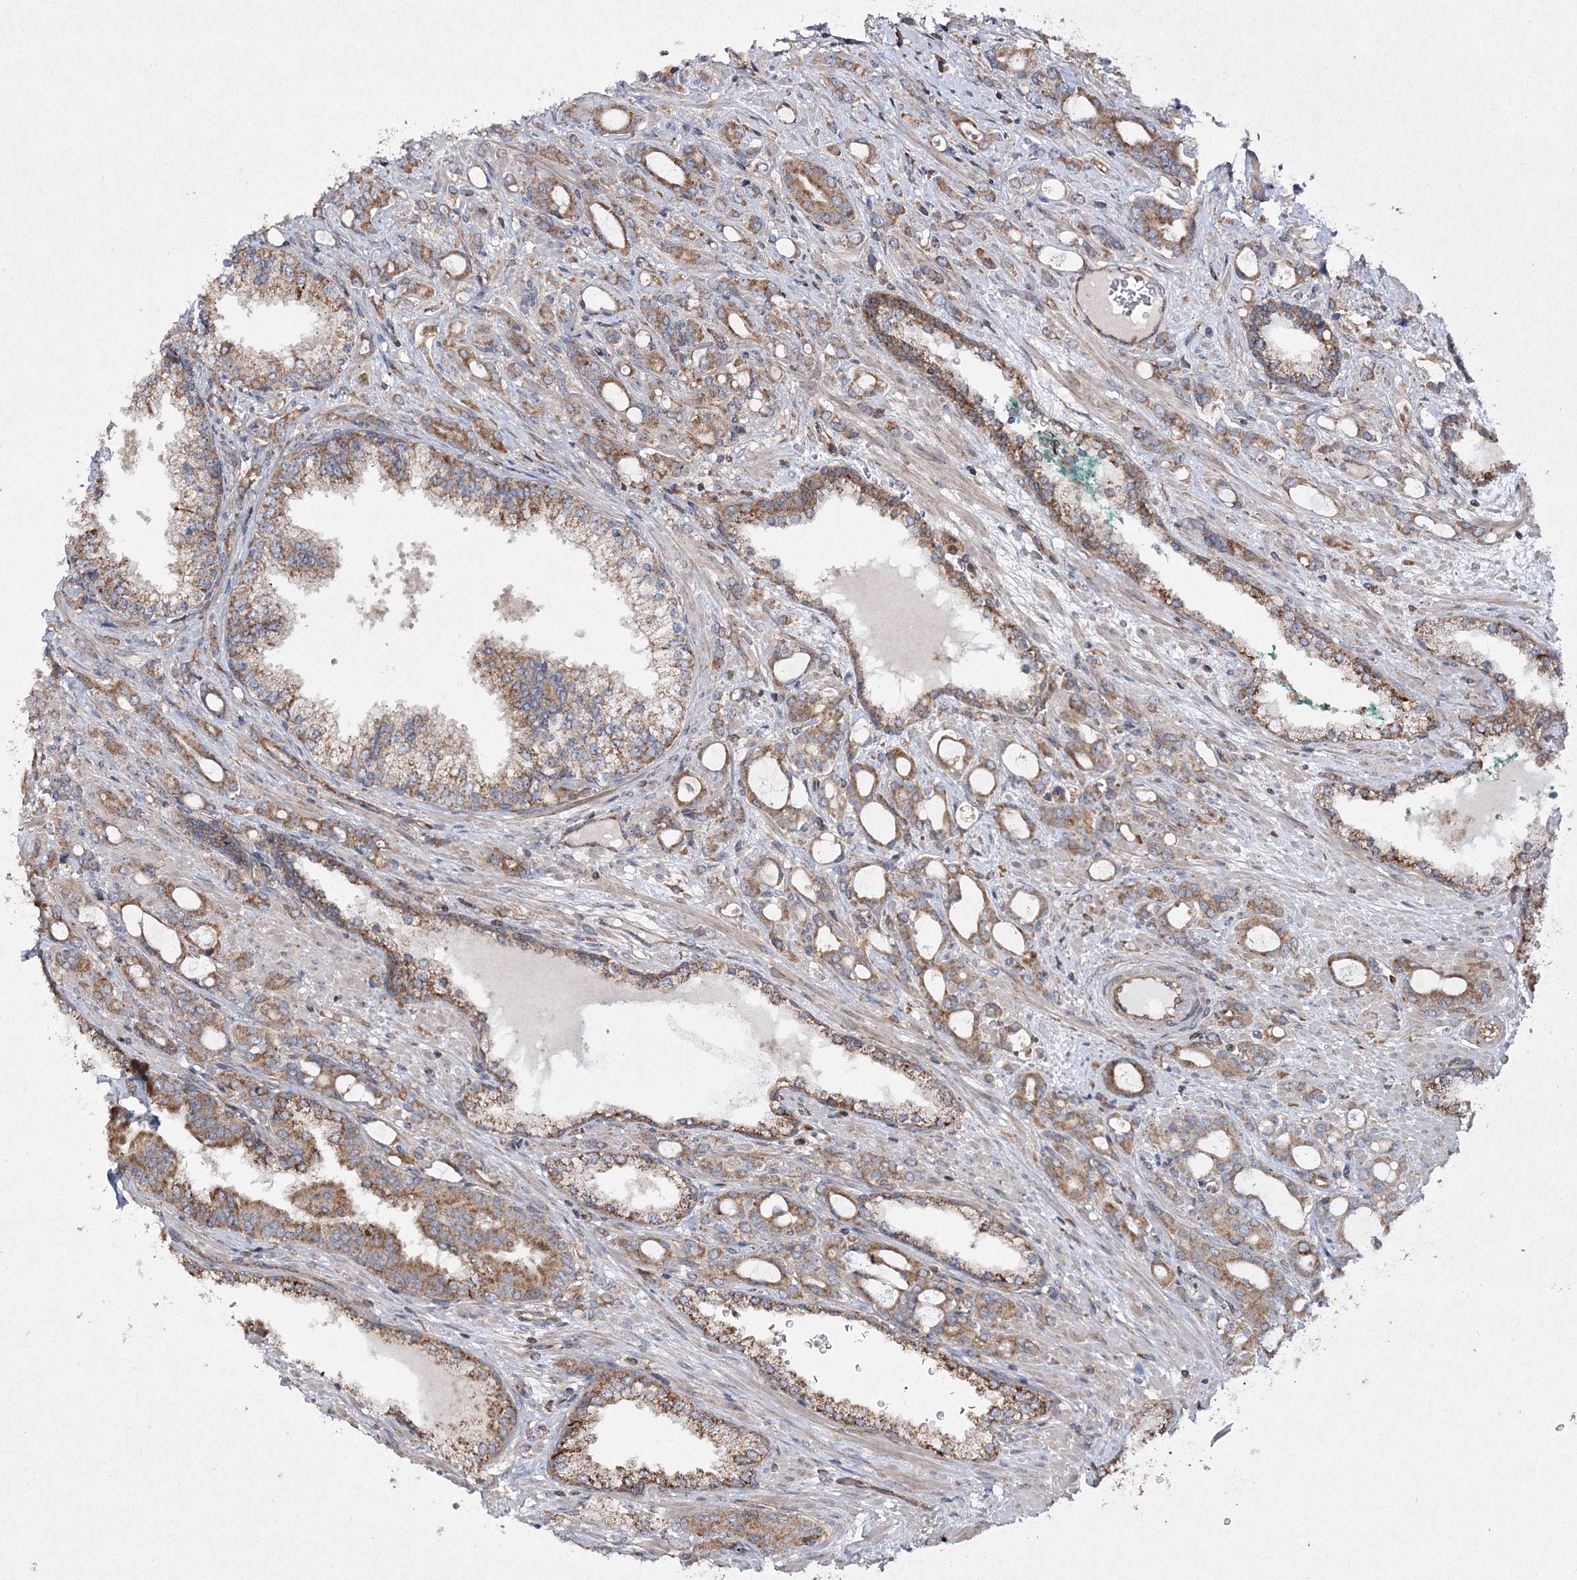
{"staining": {"intensity": "moderate", "quantity": ">75%", "location": "cytoplasmic/membranous"}, "tissue": "prostate cancer", "cell_type": "Tumor cells", "image_type": "cancer", "snomed": [{"axis": "morphology", "description": "Adenocarcinoma, High grade"}, {"axis": "topography", "description": "Prostate"}], "caption": "Immunohistochemistry (DAB) staining of human prostate cancer (high-grade adenocarcinoma) demonstrates moderate cytoplasmic/membranous protein staining in approximately >75% of tumor cells. (Brightfield microscopy of DAB IHC at high magnification).", "gene": "DNAJC13", "patient": {"sex": "male", "age": 72}}